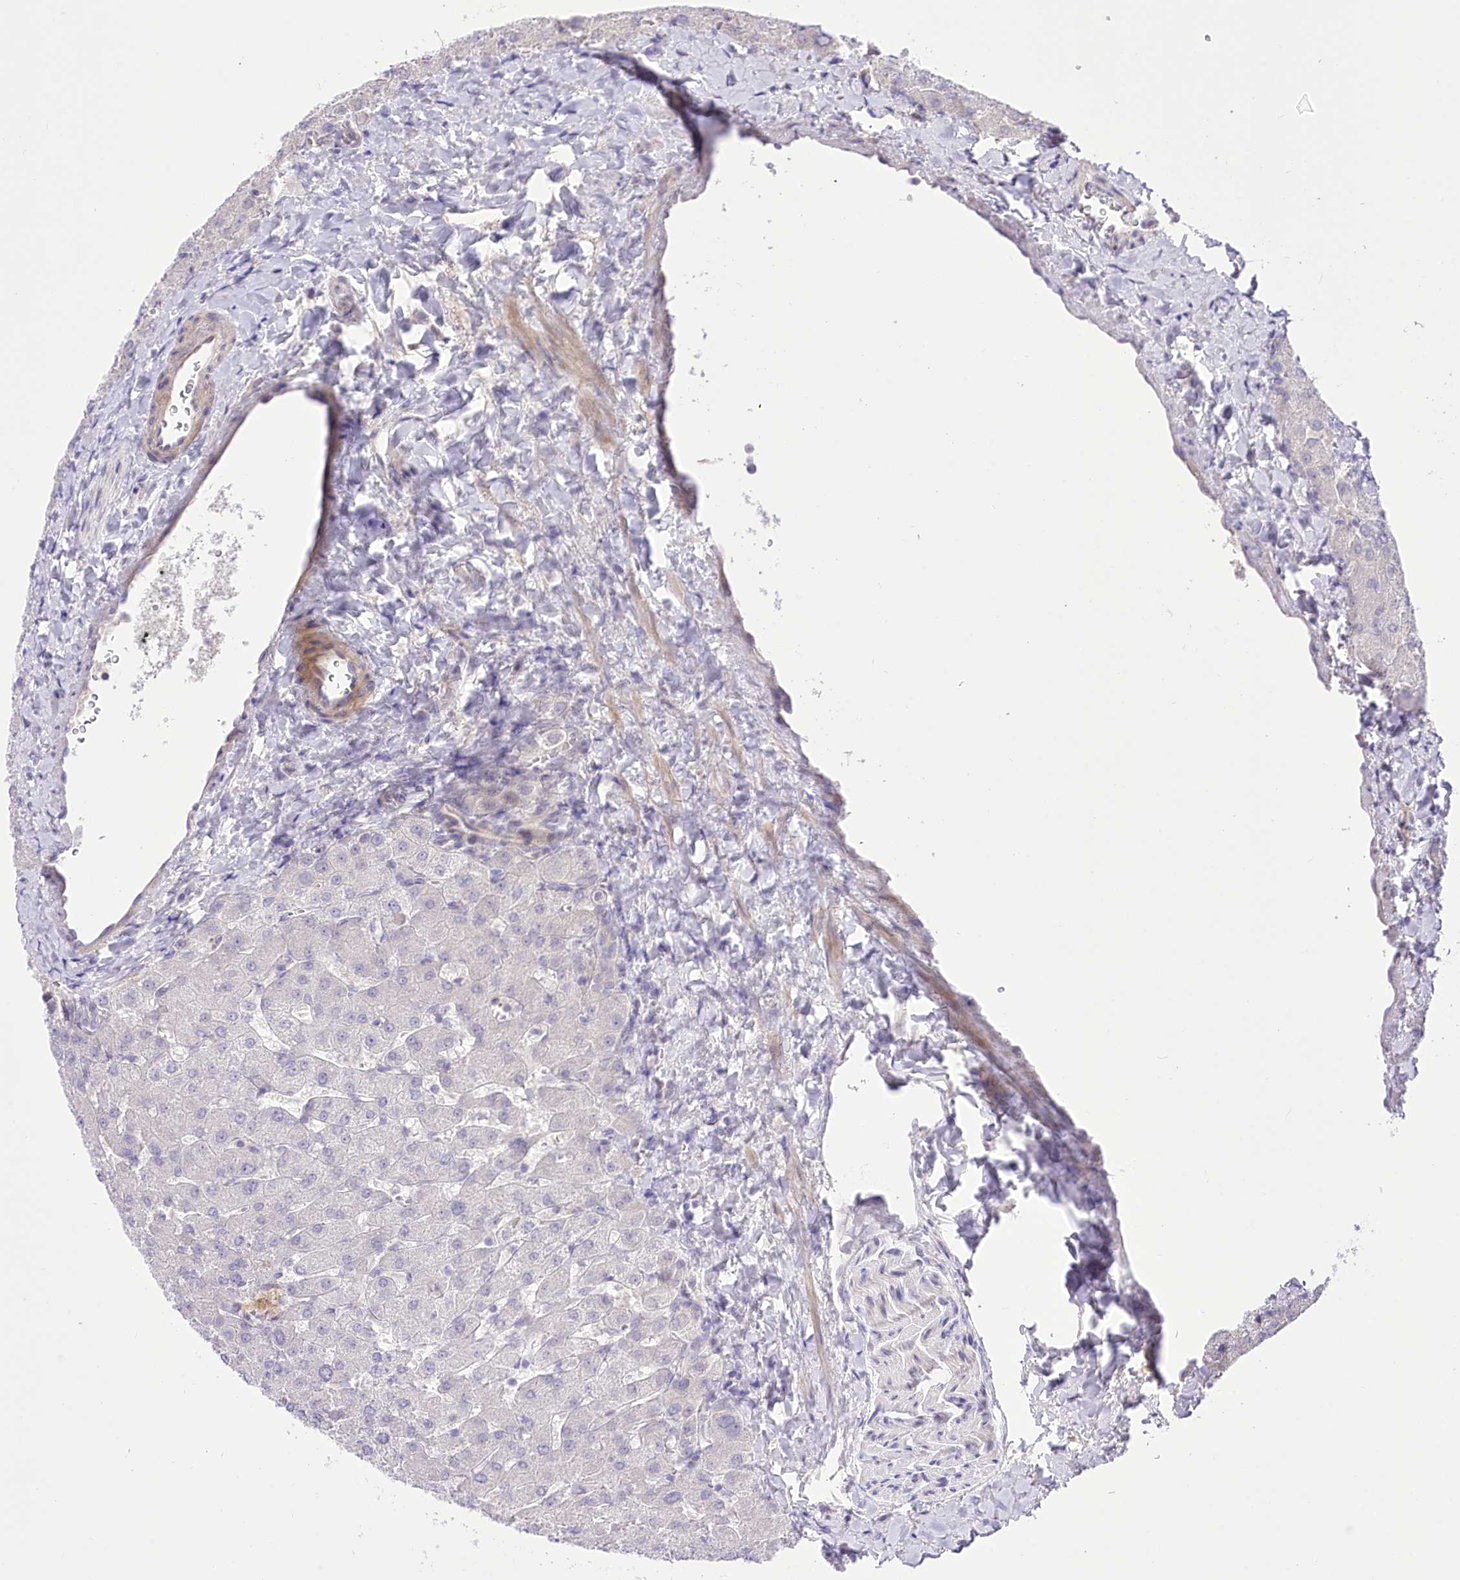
{"staining": {"intensity": "negative", "quantity": "none", "location": "none"}, "tissue": "liver", "cell_type": "Cholangiocytes", "image_type": "normal", "snomed": [{"axis": "morphology", "description": "Normal tissue, NOS"}, {"axis": "topography", "description": "Liver"}], "caption": "Immunohistochemical staining of normal liver demonstrates no significant staining in cholangiocytes.", "gene": "HELT", "patient": {"sex": "male", "age": 55}}